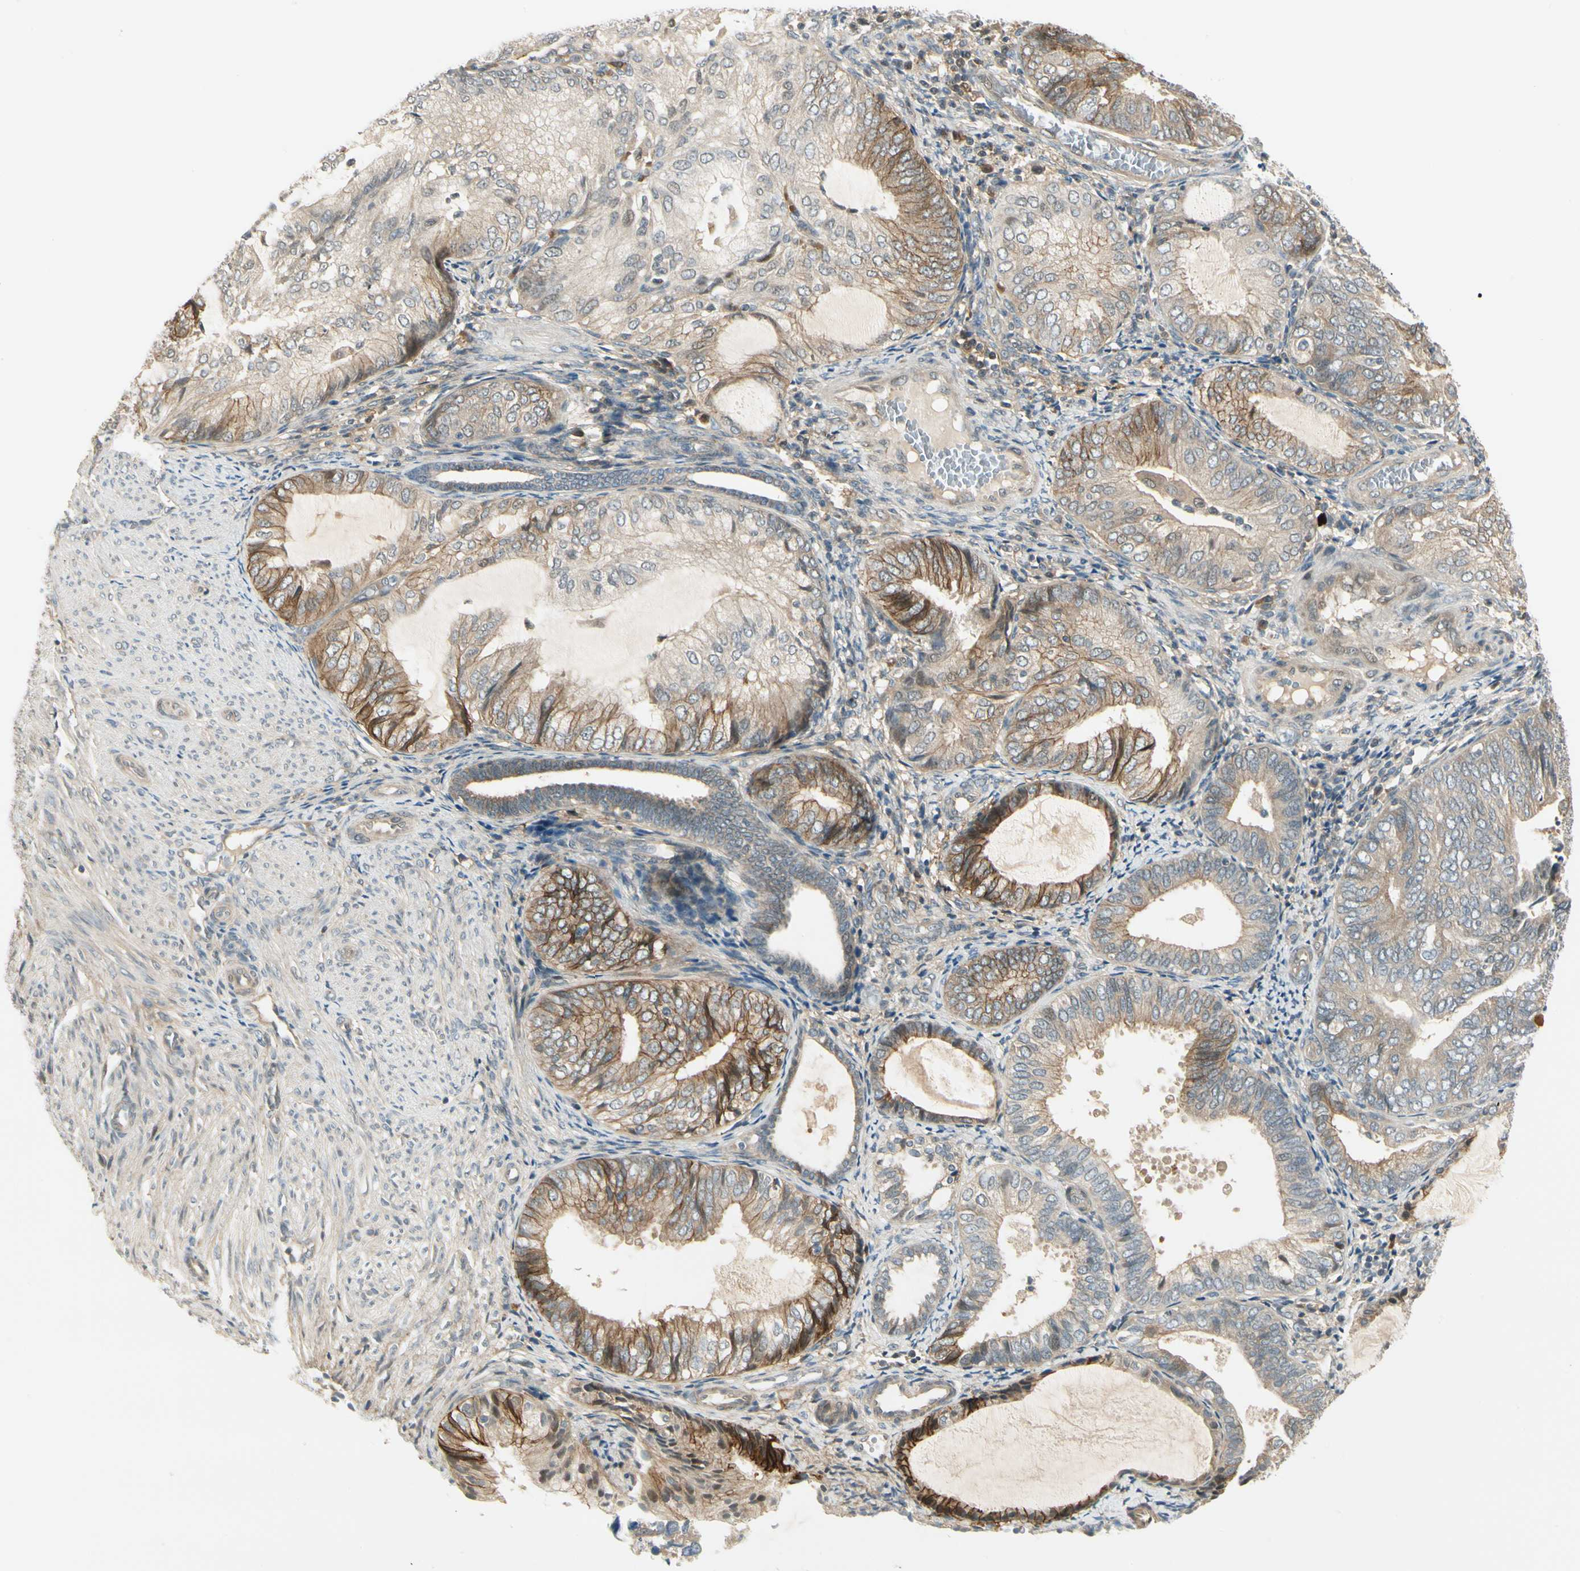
{"staining": {"intensity": "strong", "quantity": "25%-75%", "location": "cytoplasmic/membranous"}, "tissue": "endometrial cancer", "cell_type": "Tumor cells", "image_type": "cancer", "snomed": [{"axis": "morphology", "description": "Adenocarcinoma, NOS"}, {"axis": "topography", "description": "Endometrium"}], "caption": "Brown immunohistochemical staining in endometrial adenocarcinoma shows strong cytoplasmic/membranous staining in approximately 25%-75% of tumor cells.", "gene": "EPHB3", "patient": {"sex": "female", "age": 81}}